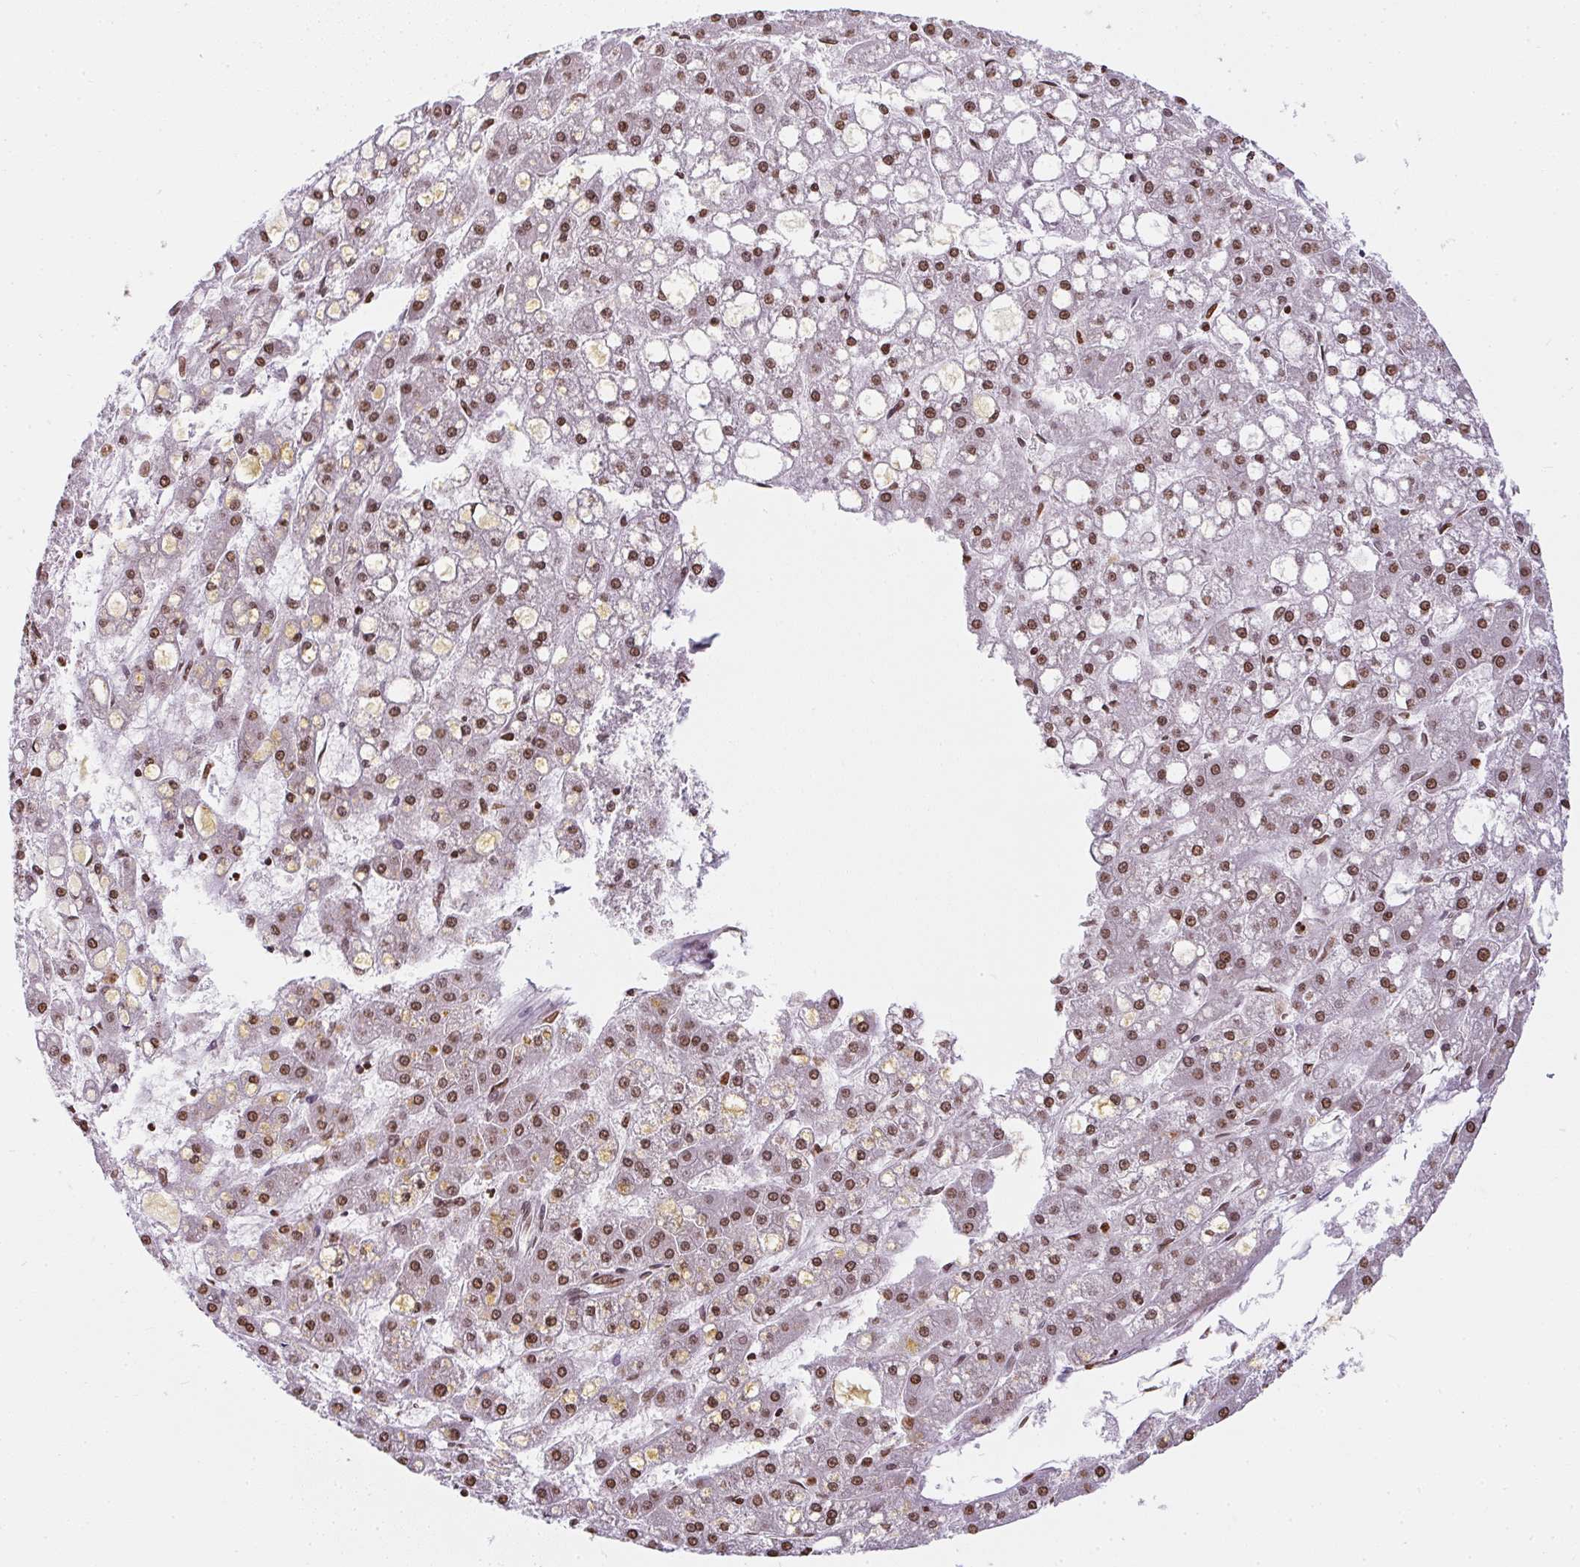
{"staining": {"intensity": "moderate", "quantity": ">75%", "location": "nuclear"}, "tissue": "liver cancer", "cell_type": "Tumor cells", "image_type": "cancer", "snomed": [{"axis": "morphology", "description": "Carcinoma, Hepatocellular, NOS"}, {"axis": "topography", "description": "Liver"}], "caption": "Liver cancer (hepatocellular carcinoma) was stained to show a protein in brown. There is medium levels of moderate nuclear expression in about >75% of tumor cells.", "gene": "RNF181", "patient": {"sex": "male", "age": 67}}